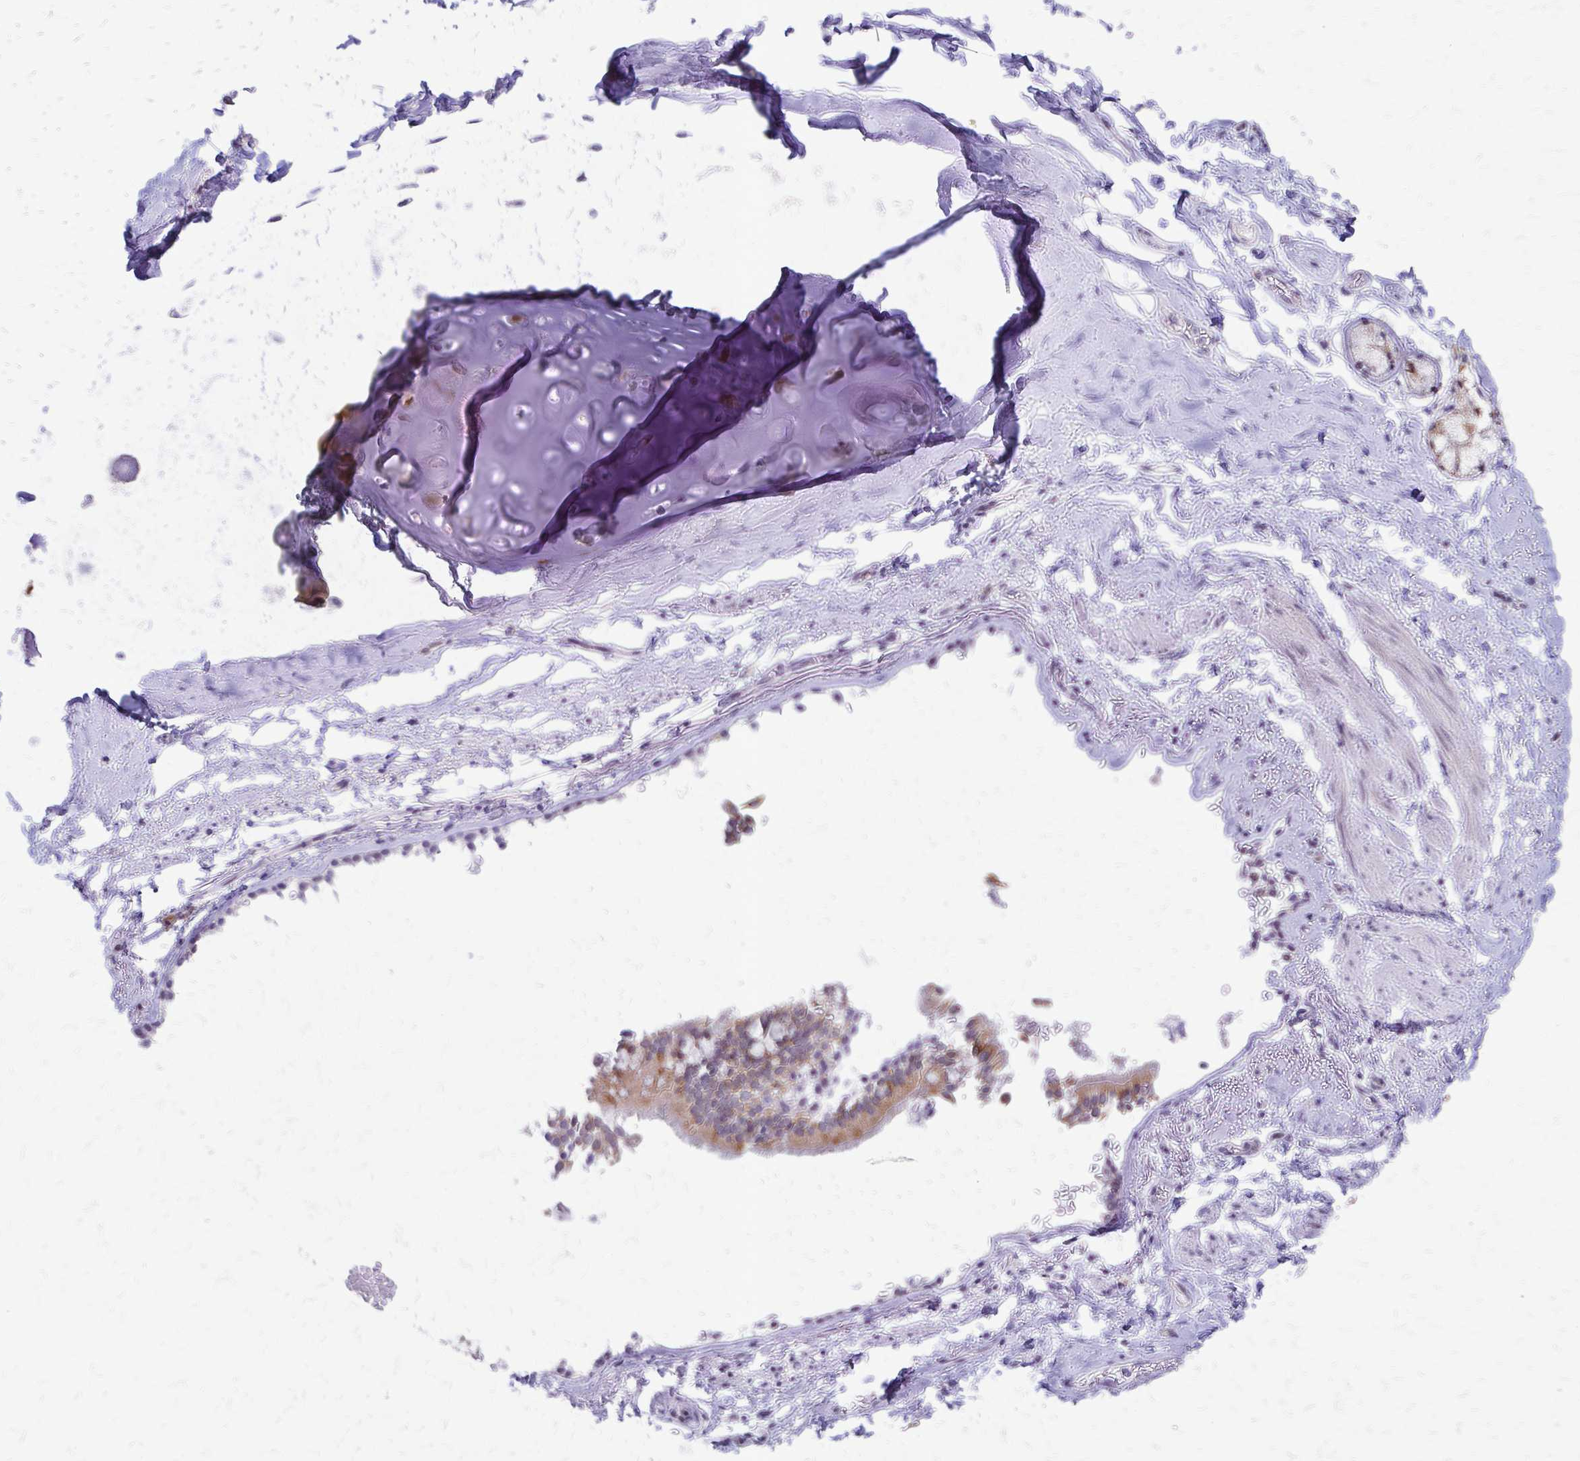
{"staining": {"intensity": "negative", "quantity": "none", "location": "none"}, "tissue": "adipose tissue", "cell_type": "Adipocytes", "image_type": "normal", "snomed": [{"axis": "morphology", "description": "Normal tissue, NOS"}, {"axis": "topography", "description": "Cartilage tissue"}, {"axis": "topography", "description": "Bronchus"}, {"axis": "topography", "description": "Peripheral nerve tissue"}], "caption": "Adipocytes are negative for brown protein staining in normal adipose tissue. Brightfield microscopy of IHC stained with DAB (brown) and hematoxylin (blue), captured at high magnification.", "gene": "EPYC", "patient": {"sex": "male", "age": 67}}